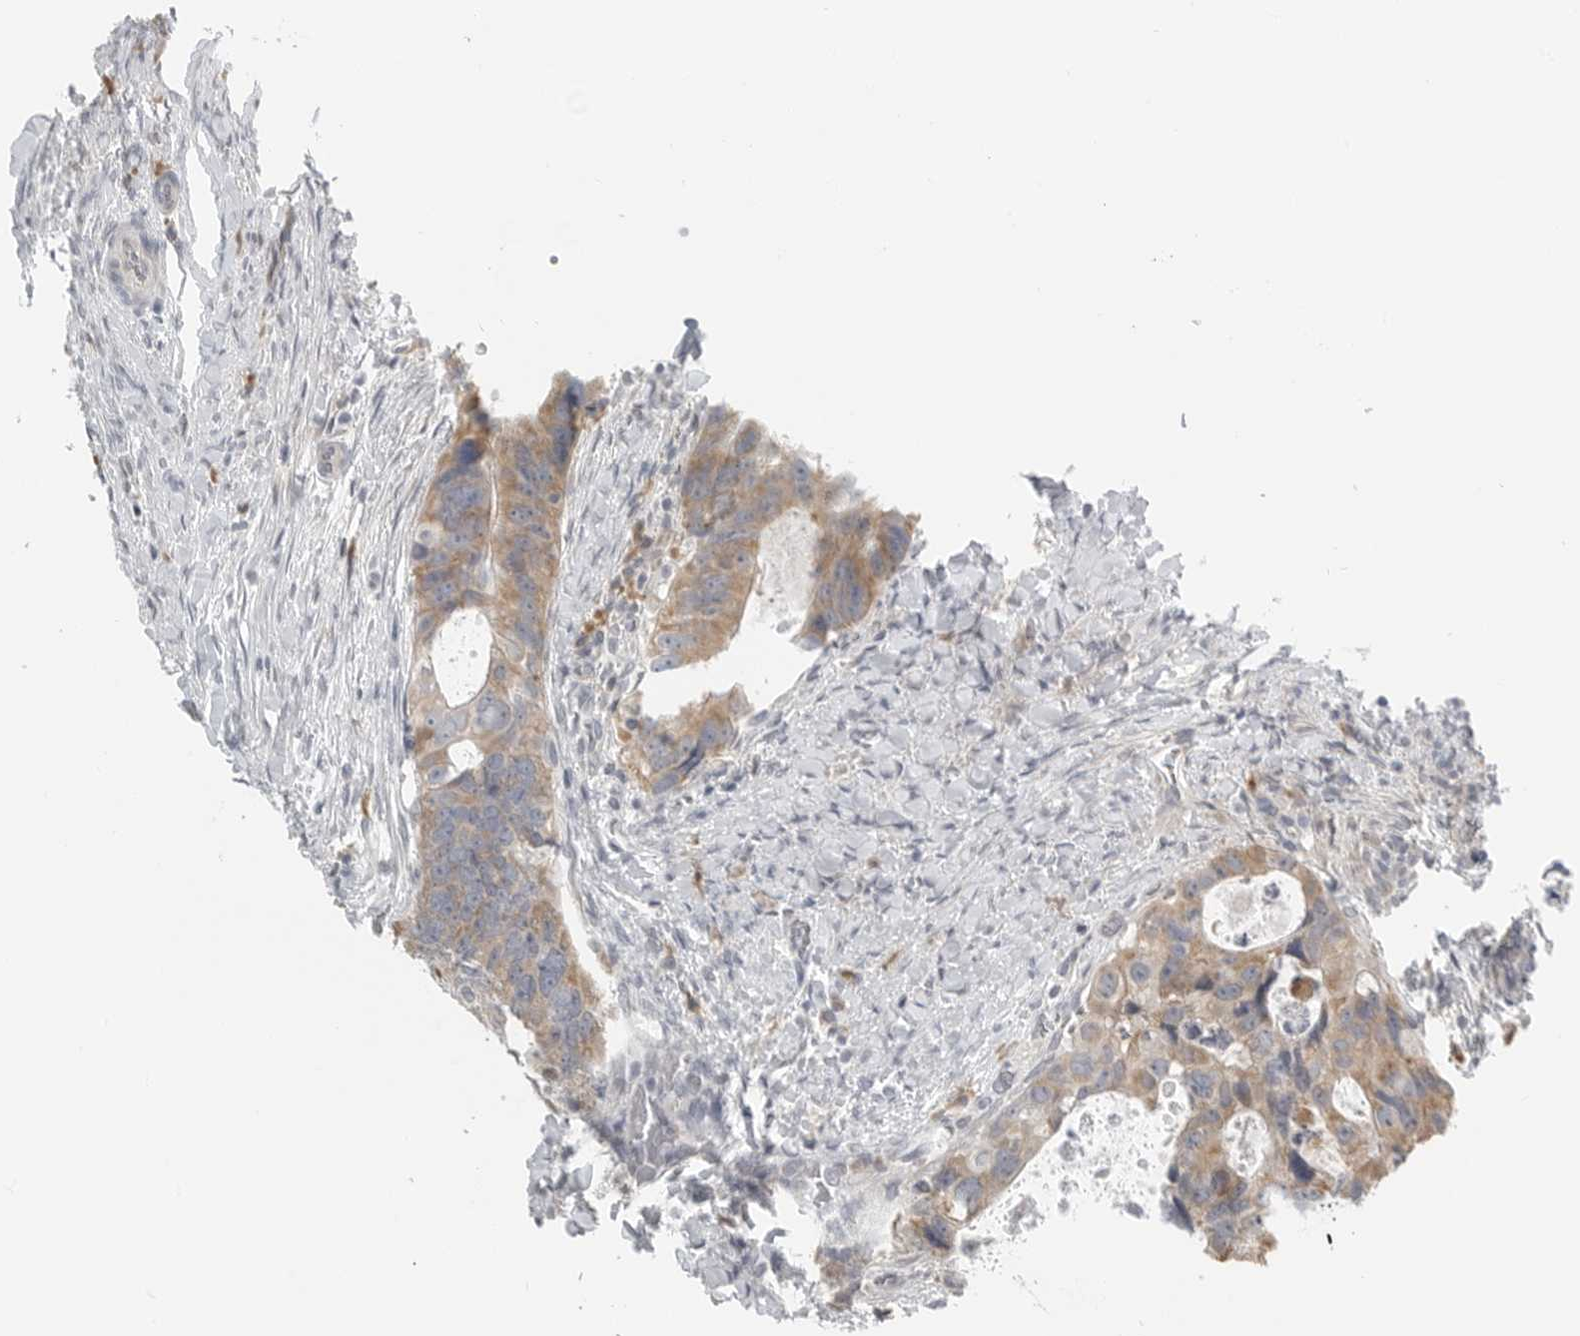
{"staining": {"intensity": "moderate", "quantity": "25%-75%", "location": "cytoplasmic/membranous"}, "tissue": "colorectal cancer", "cell_type": "Tumor cells", "image_type": "cancer", "snomed": [{"axis": "morphology", "description": "Adenocarcinoma, NOS"}, {"axis": "topography", "description": "Rectum"}], "caption": "A medium amount of moderate cytoplasmic/membranous staining is present in approximately 25%-75% of tumor cells in colorectal adenocarcinoma tissue.", "gene": "IL12RB2", "patient": {"sex": "male", "age": 59}}